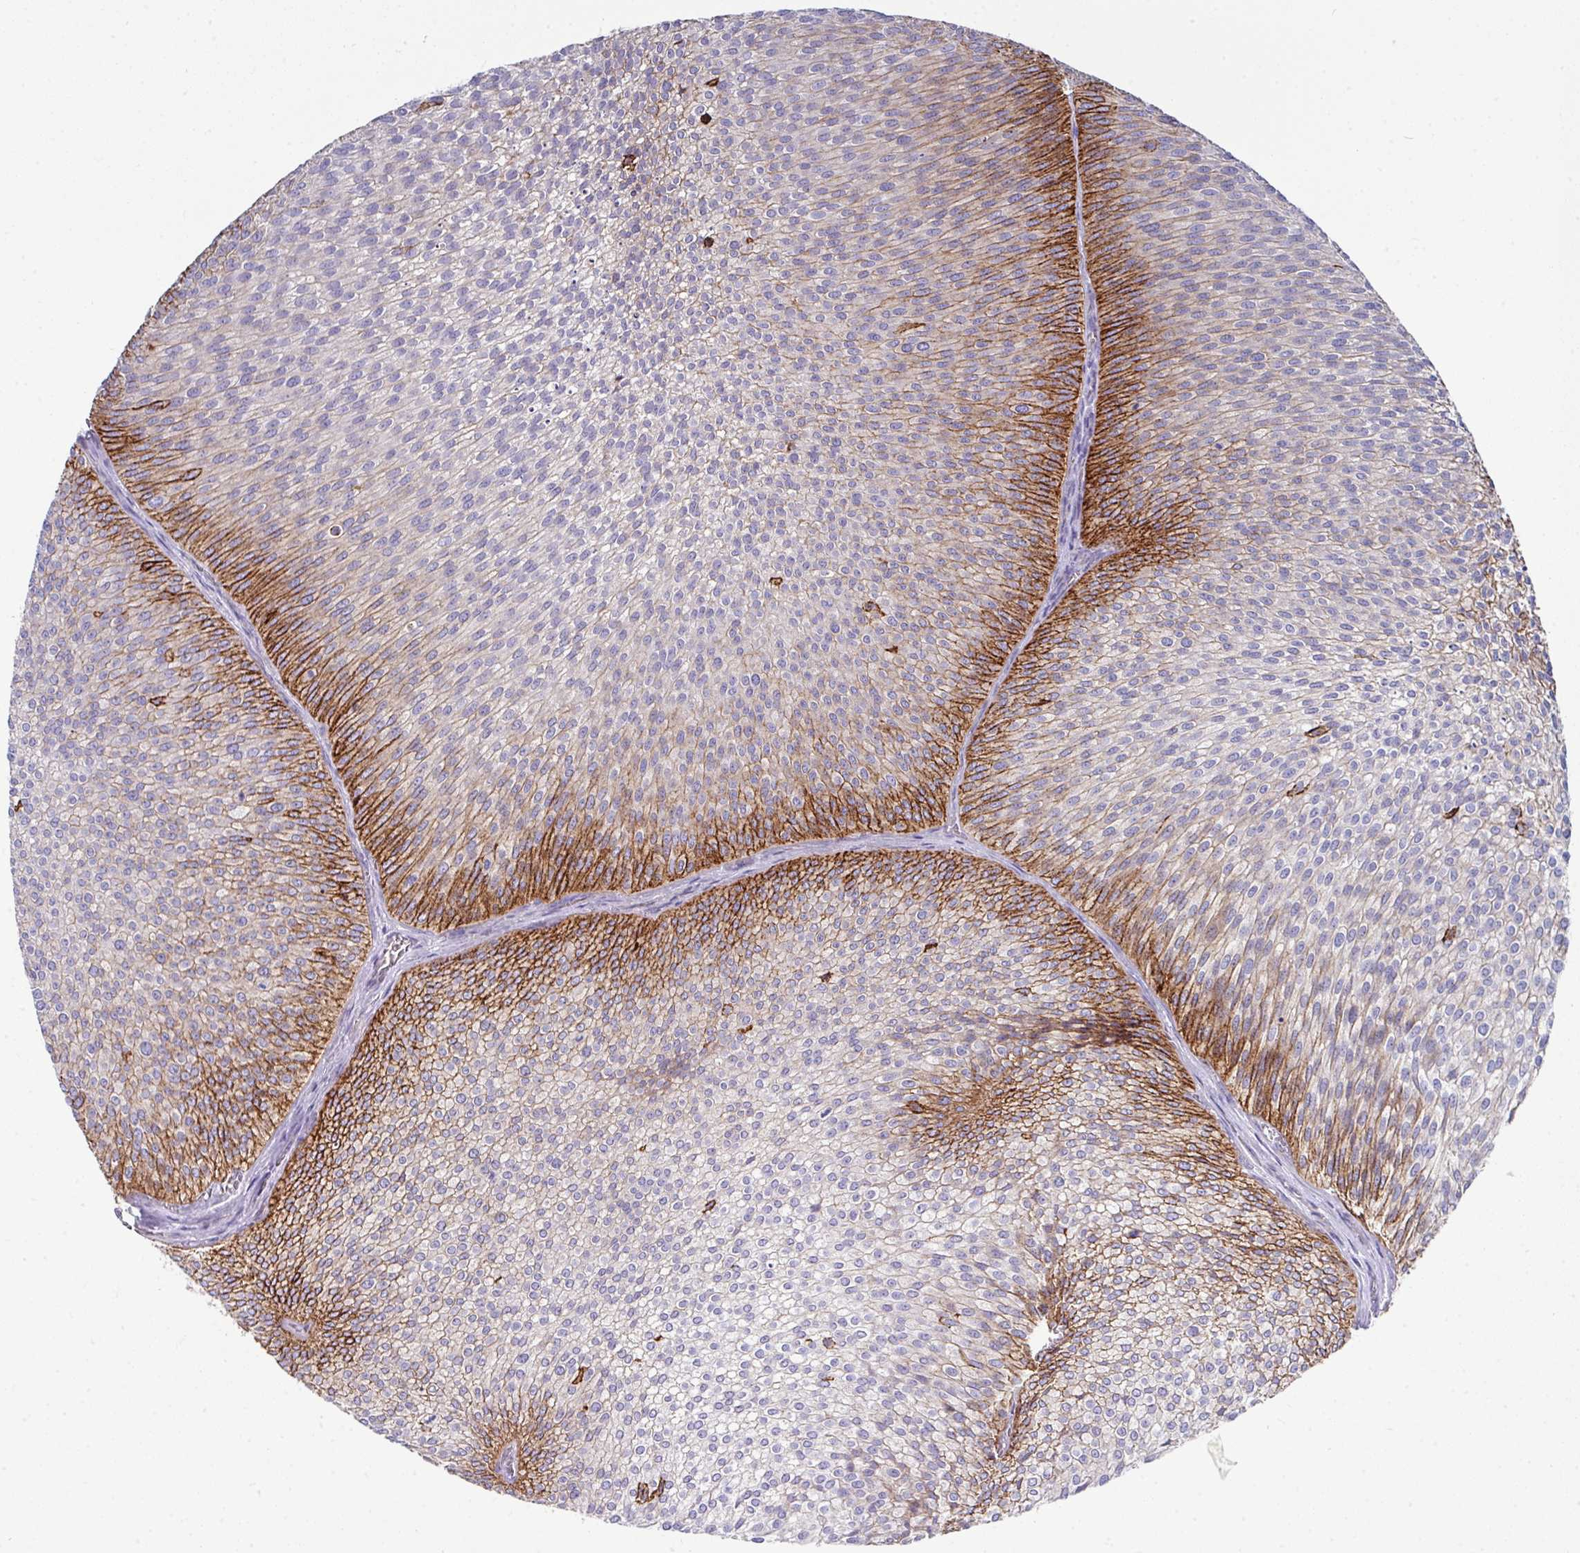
{"staining": {"intensity": "strong", "quantity": "<25%", "location": "cytoplasmic/membranous"}, "tissue": "urothelial cancer", "cell_type": "Tumor cells", "image_type": "cancer", "snomed": [{"axis": "morphology", "description": "Urothelial carcinoma, Low grade"}, {"axis": "topography", "description": "Urinary bladder"}], "caption": "The image demonstrates a brown stain indicating the presence of a protein in the cytoplasmic/membranous of tumor cells in urothelial cancer.", "gene": "CLDN1", "patient": {"sex": "male", "age": 91}}